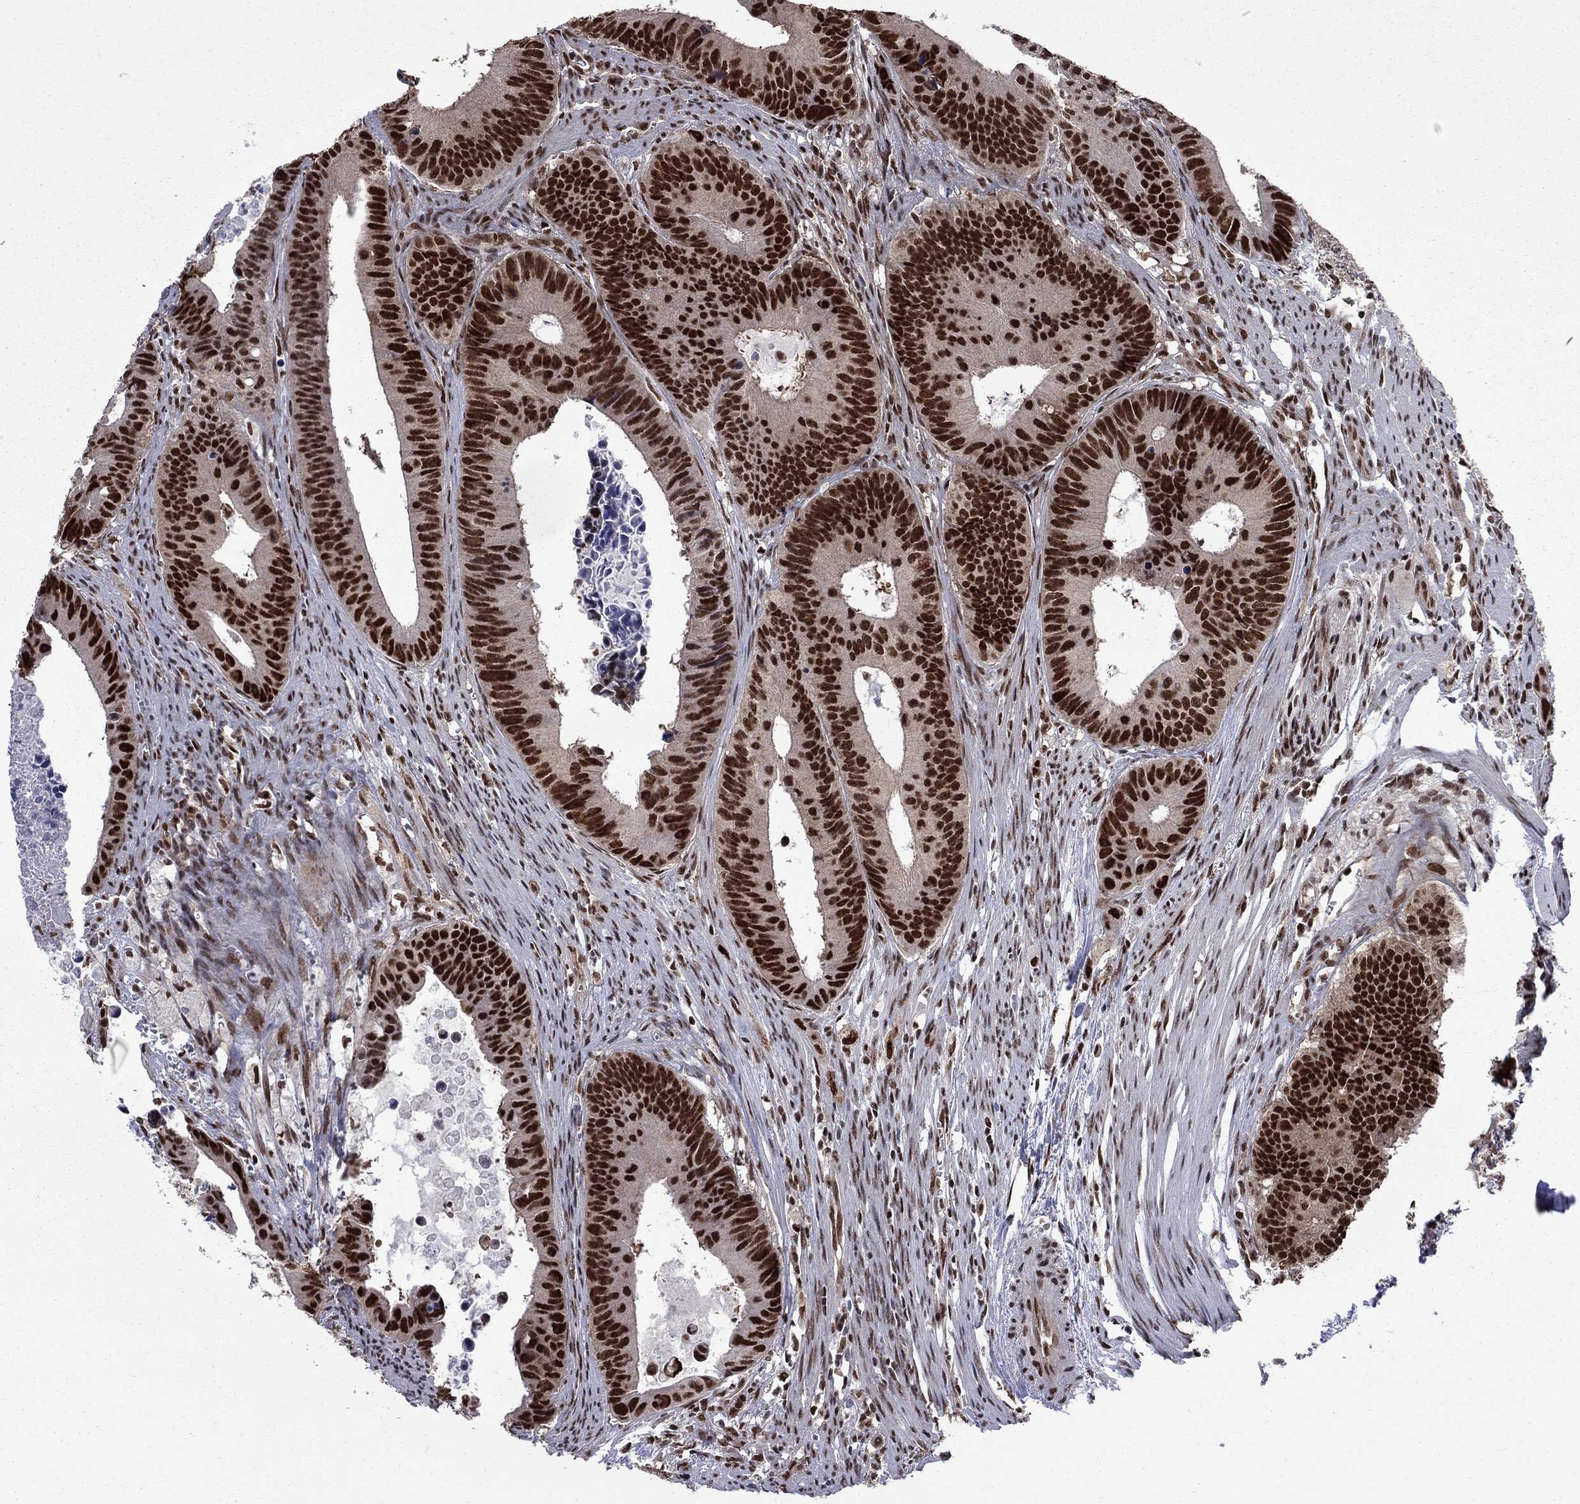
{"staining": {"intensity": "strong", "quantity": ">75%", "location": "nuclear"}, "tissue": "colorectal cancer", "cell_type": "Tumor cells", "image_type": "cancer", "snomed": [{"axis": "morphology", "description": "Adenocarcinoma, NOS"}, {"axis": "topography", "description": "Colon"}], "caption": "Protein expression analysis of adenocarcinoma (colorectal) demonstrates strong nuclear staining in approximately >75% of tumor cells.", "gene": "MED25", "patient": {"sex": "female", "age": 87}}